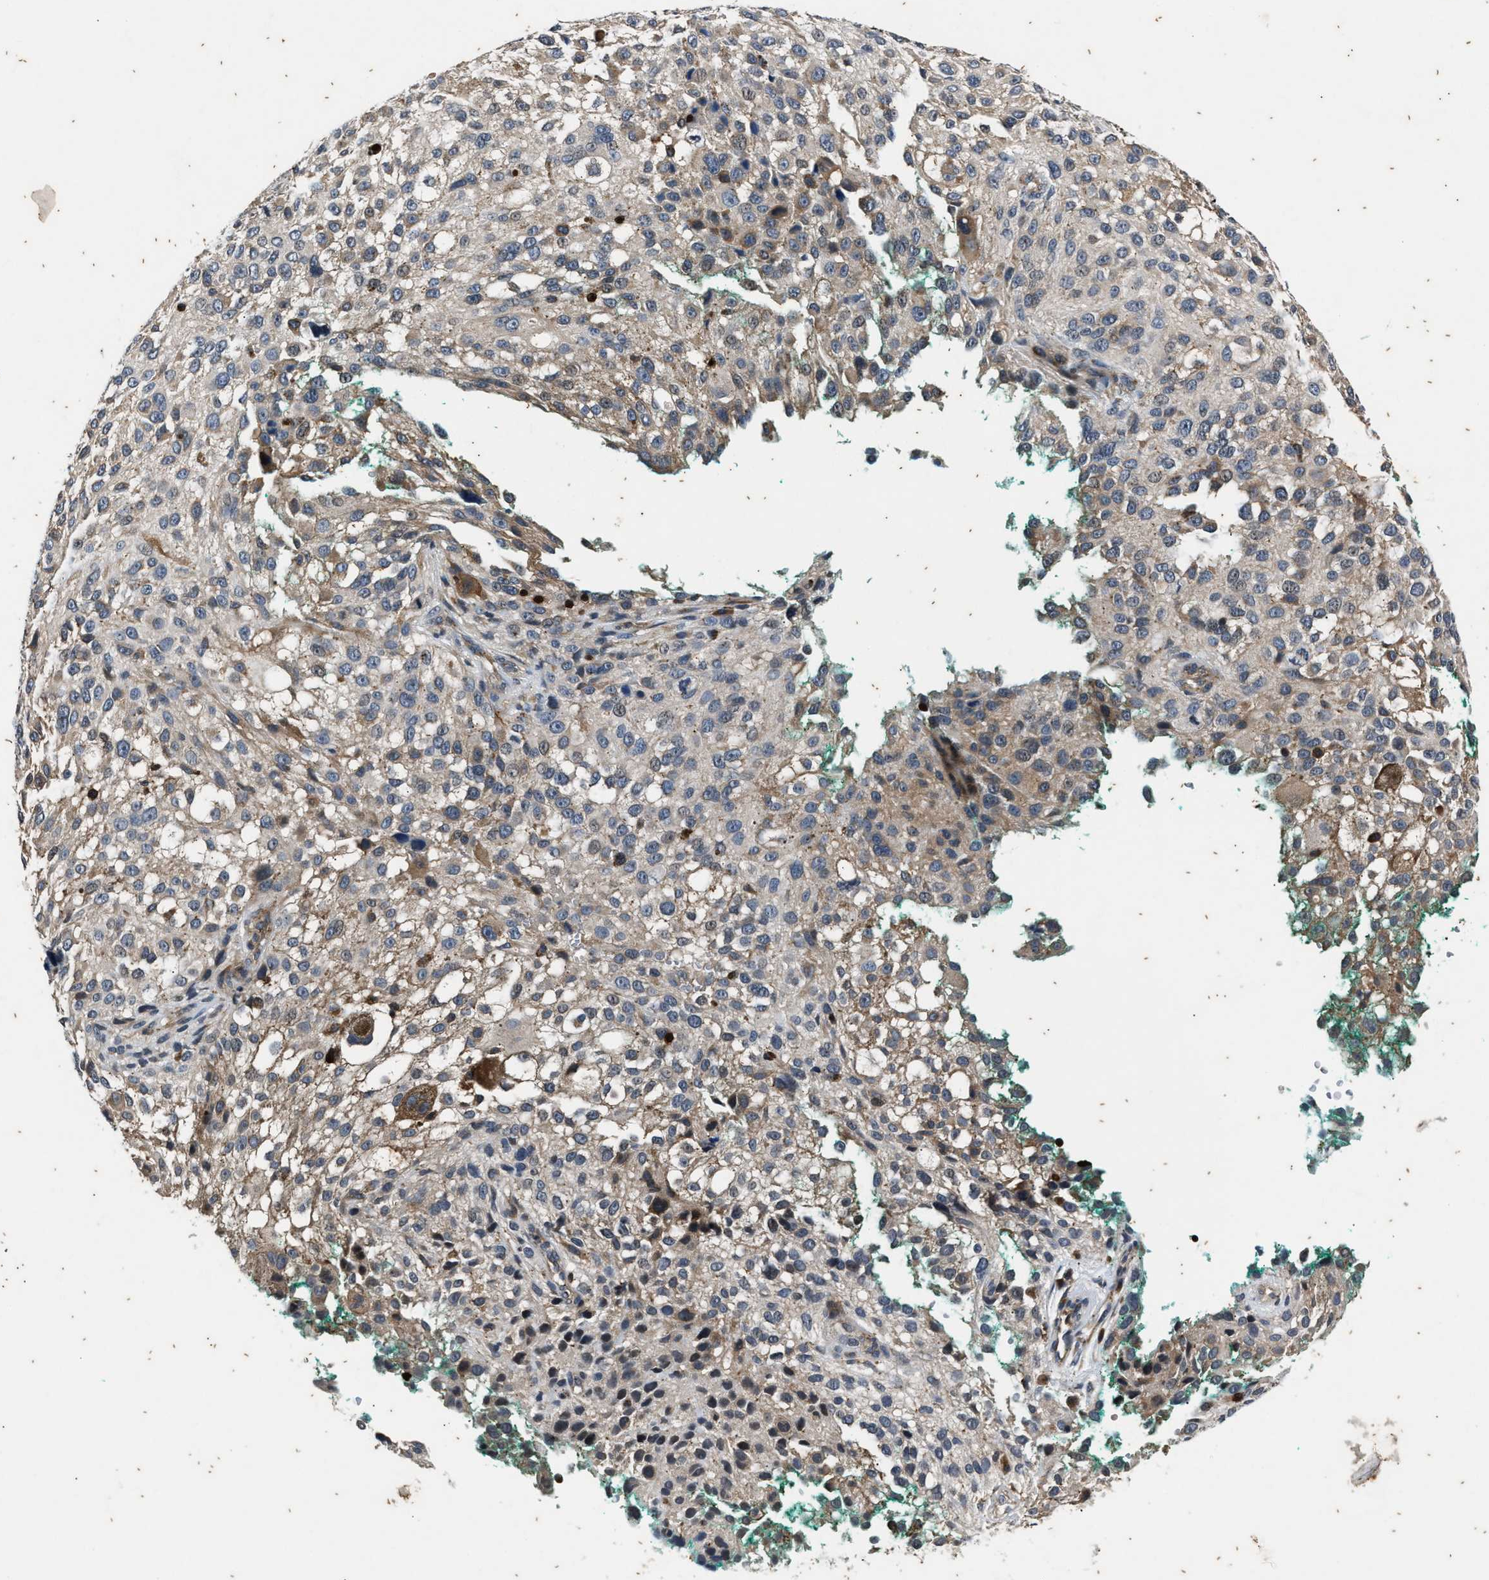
{"staining": {"intensity": "weak", "quantity": "25%-75%", "location": "cytoplasmic/membranous"}, "tissue": "melanoma", "cell_type": "Tumor cells", "image_type": "cancer", "snomed": [{"axis": "morphology", "description": "Necrosis, NOS"}, {"axis": "morphology", "description": "Malignant melanoma, NOS"}, {"axis": "topography", "description": "Skin"}], "caption": "IHC staining of melanoma, which demonstrates low levels of weak cytoplasmic/membranous staining in approximately 25%-75% of tumor cells indicating weak cytoplasmic/membranous protein staining. The staining was performed using DAB (3,3'-diaminobenzidine) (brown) for protein detection and nuclei were counterstained in hematoxylin (blue).", "gene": "PTPN7", "patient": {"sex": "female", "age": 87}}